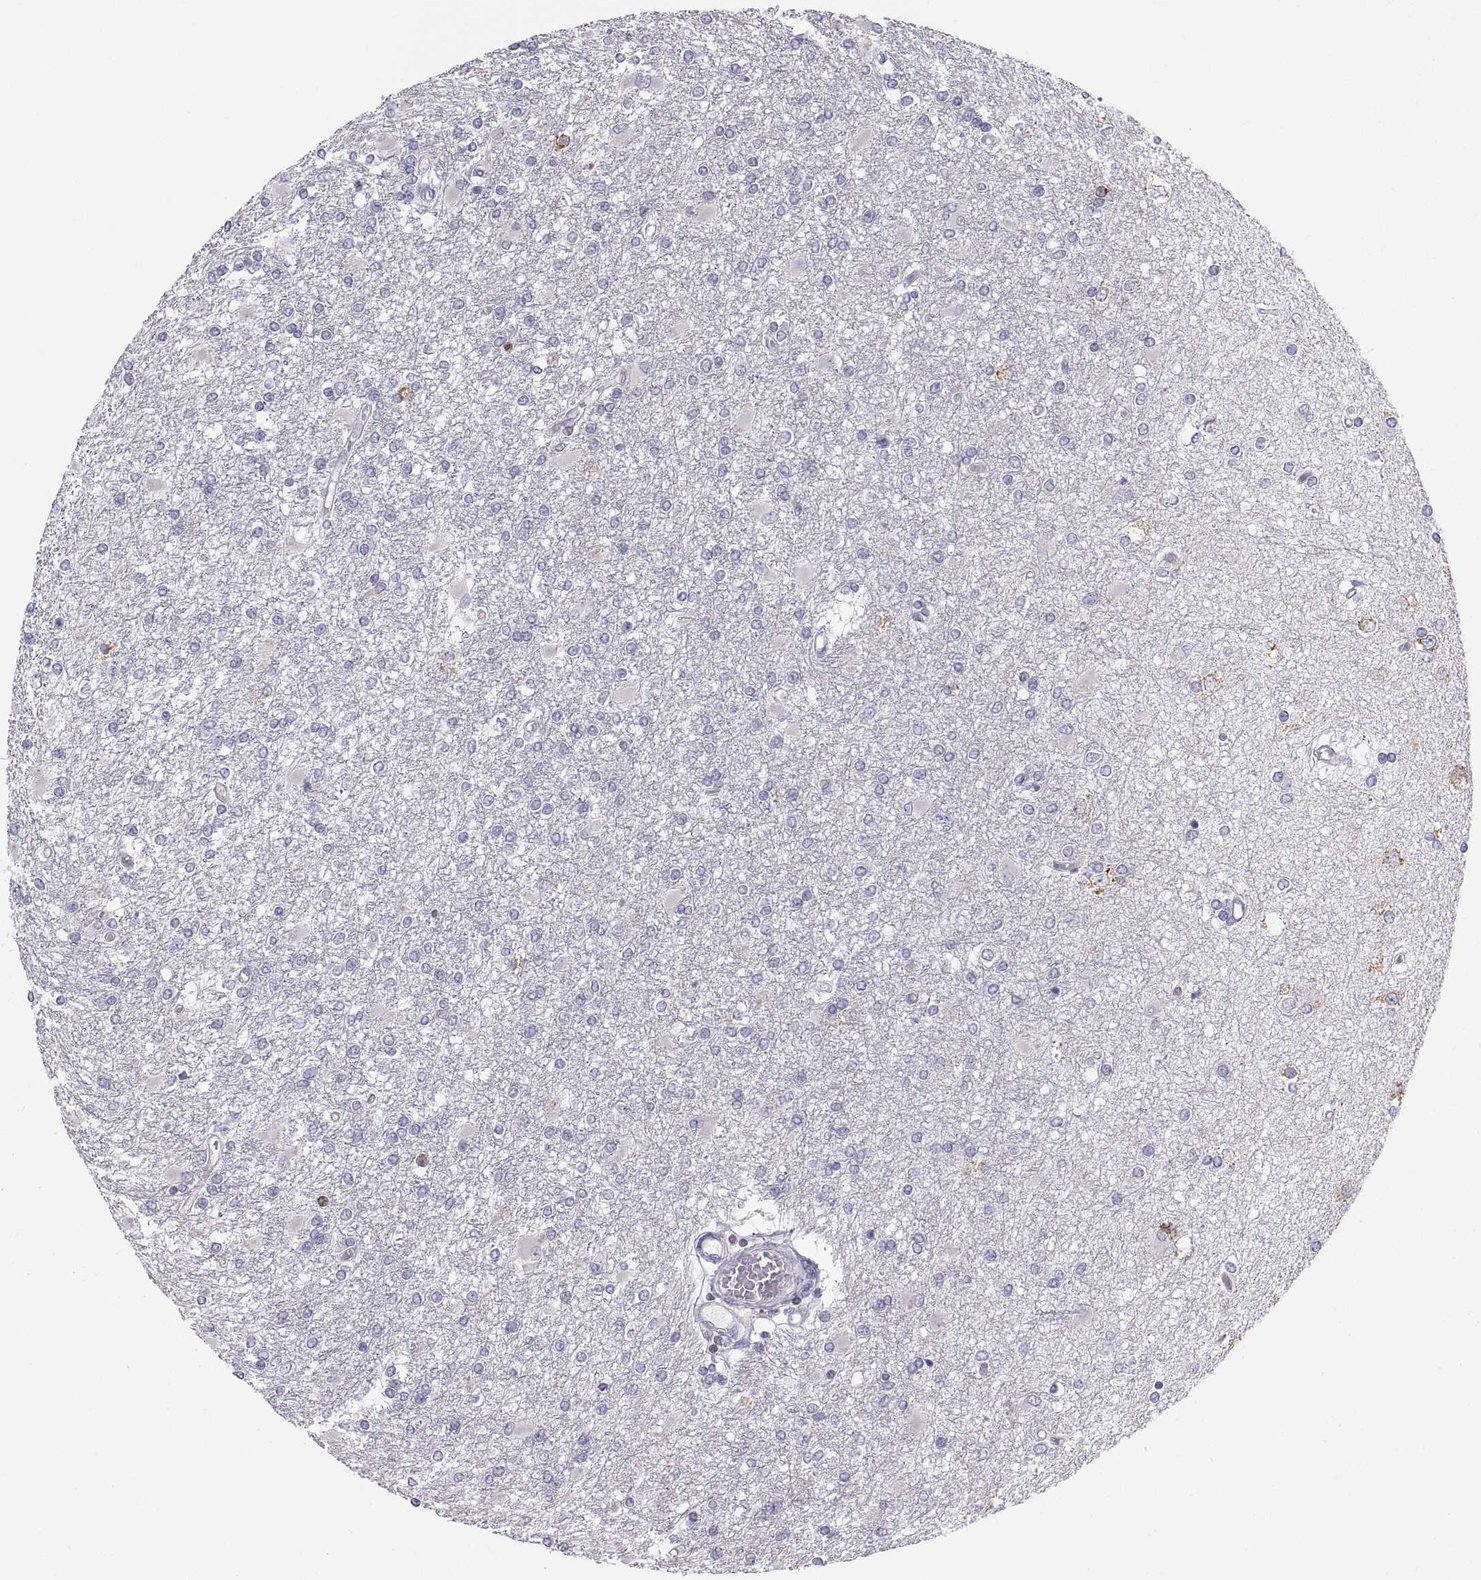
{"staining": {"intensity": "negative", "quantity": "none", "location": "none"}, "tissue": "glioma", "cell_type": "Tumor cells", "image_type": "cancer", "snomed": [{"axis": "morphology", "description": "Glioma, malignant, High grade"}, {"axis": "topography", "description": "Cerebral cortex"}], "caption": "Malignant glioma (high-grade) was stained to show a protein in brown. There is no significant expression in tumor cells.", "gene": "ERO1A", "patient": {"sex": "male", "age": 79}}